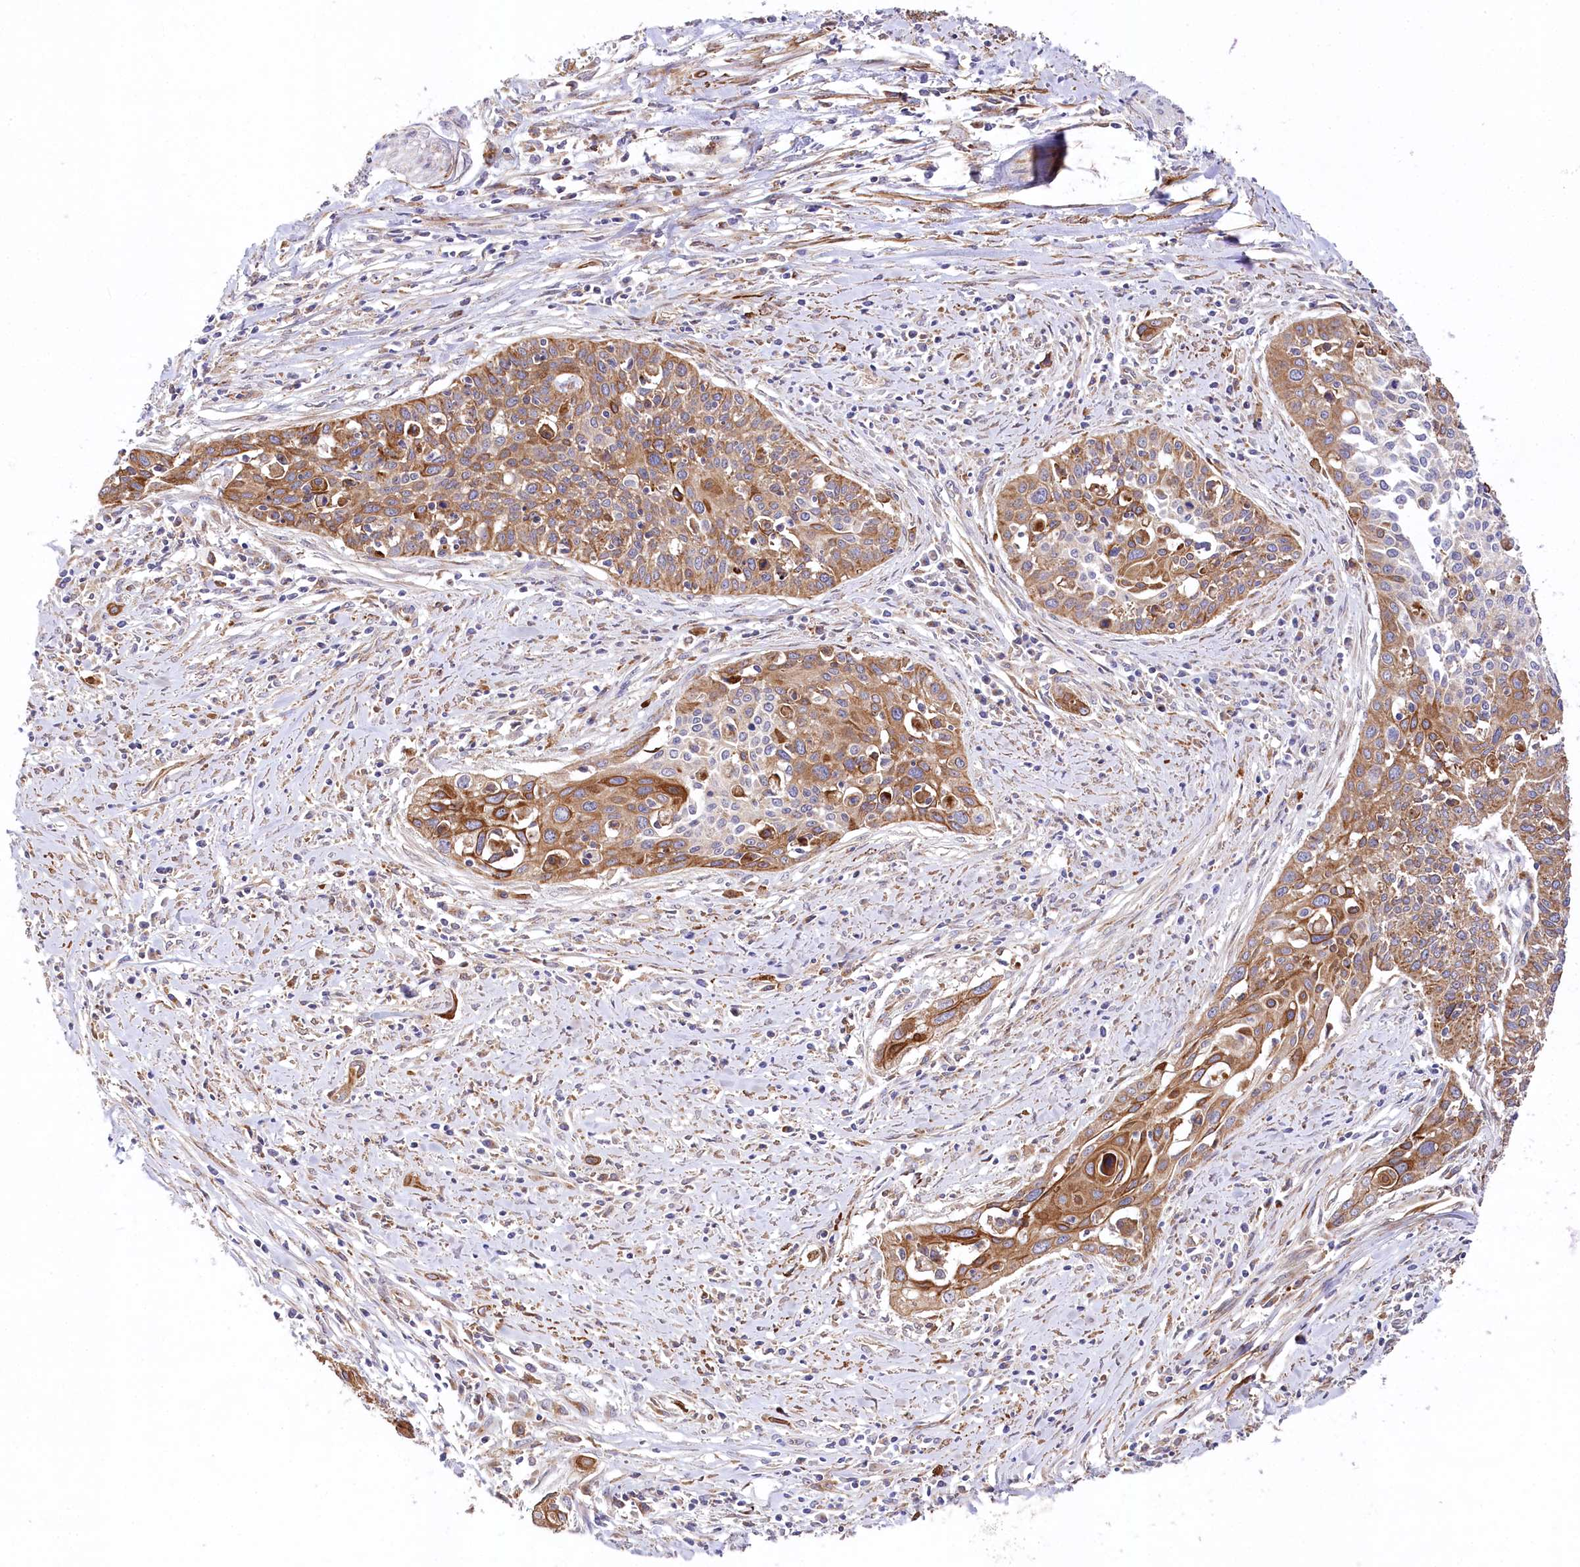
{"staining": {"intensity": "moderate", "quantity": ">75%", "location": "cytoplasmic/membranous"}, "tissue": "cervical cancer", "cell_type": "Tumor cells", "image_type": "cancer", "snomed": [{"axis": "morphology", "description": "Squamous cell carcinoma, NOS"}, {"axis": "topography", "description": "Cervix"}], "caption": "Human cervical squamous cell carcinoma stained with a brown dye reveals moderate cytoplasmic/membranous positive staining in about >75% of tumor cells.", "gene": "STX6", "patient": {"sex": "female", "age": 34}}